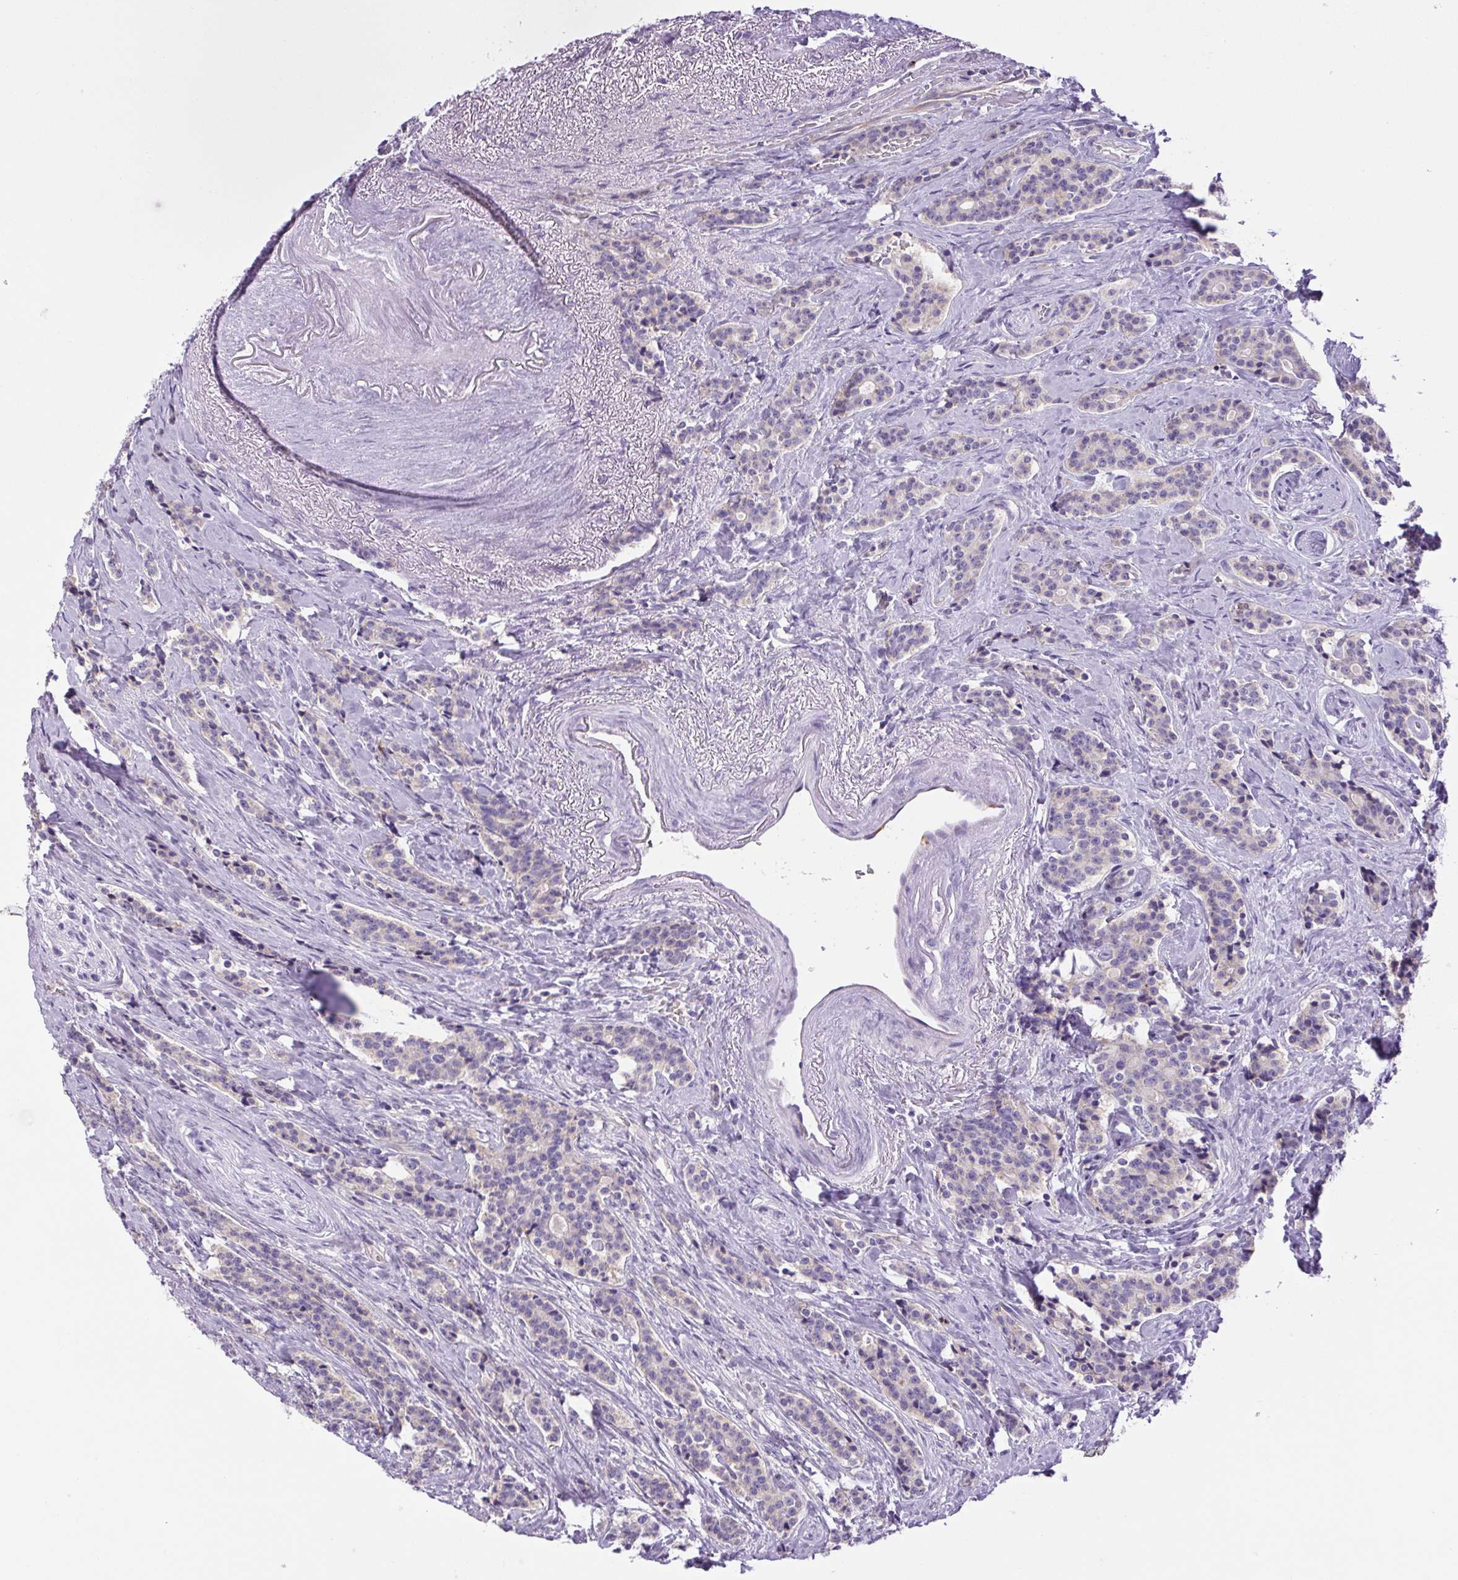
{"staining": {"intensity": "negative", "quantity": "none", "location": "none"}, "tissue": "carcinoid", "cell_type": "Tumor cells", "image_type": "cancer", "snomed": [{"axis": "morphology", "description": "Carcinoid, malignant, NOS"}, {"axis": "topography", "description": "Small intestine"}], "caption": "This is a image of IHC staining of carcinoid, which shows no expression in tumor cells.", "gene": "FAM177B", "patient": {"sex": "female", "age": 73}}